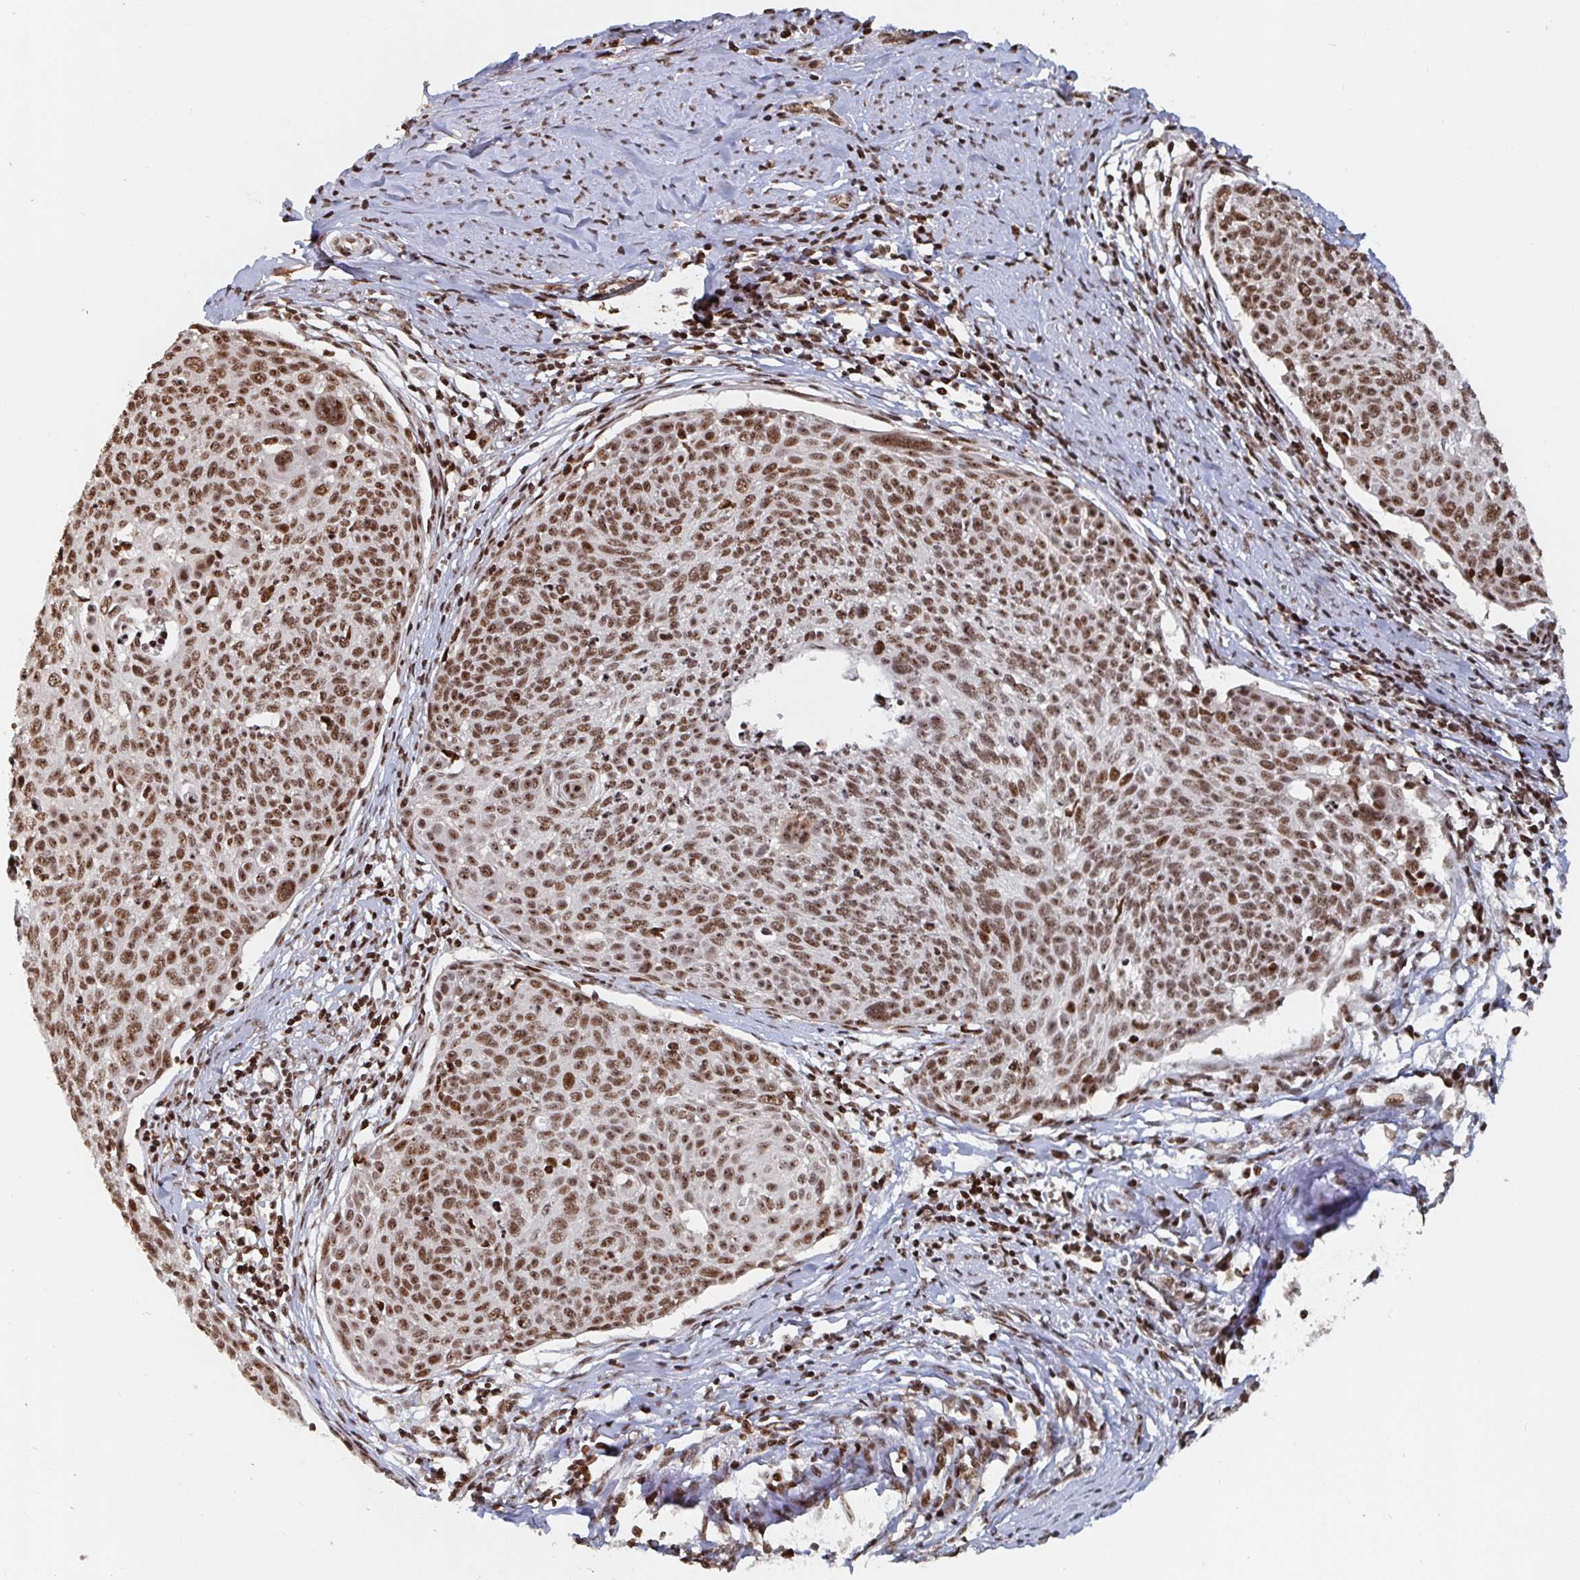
{"staining": {"intensity": "moderate", "quantity": ">75%", "location": "nuclear"}, "tissue": "cervical cancer", "cell_type": "Tumor cells", "image_type": "cancer", "snomed": [{"axis": "morphology", "description": "Squamous cell carcinoma, NOS"}, {"axis": "topography", "description": "Cervix"}], "caption": "IHC of cervical cancer displays medium levels of moderate nuclear staining in about >75% of tumor cells.", "gene": "ZDHHC12", "patient": {"sex": "female", "age": 49}}